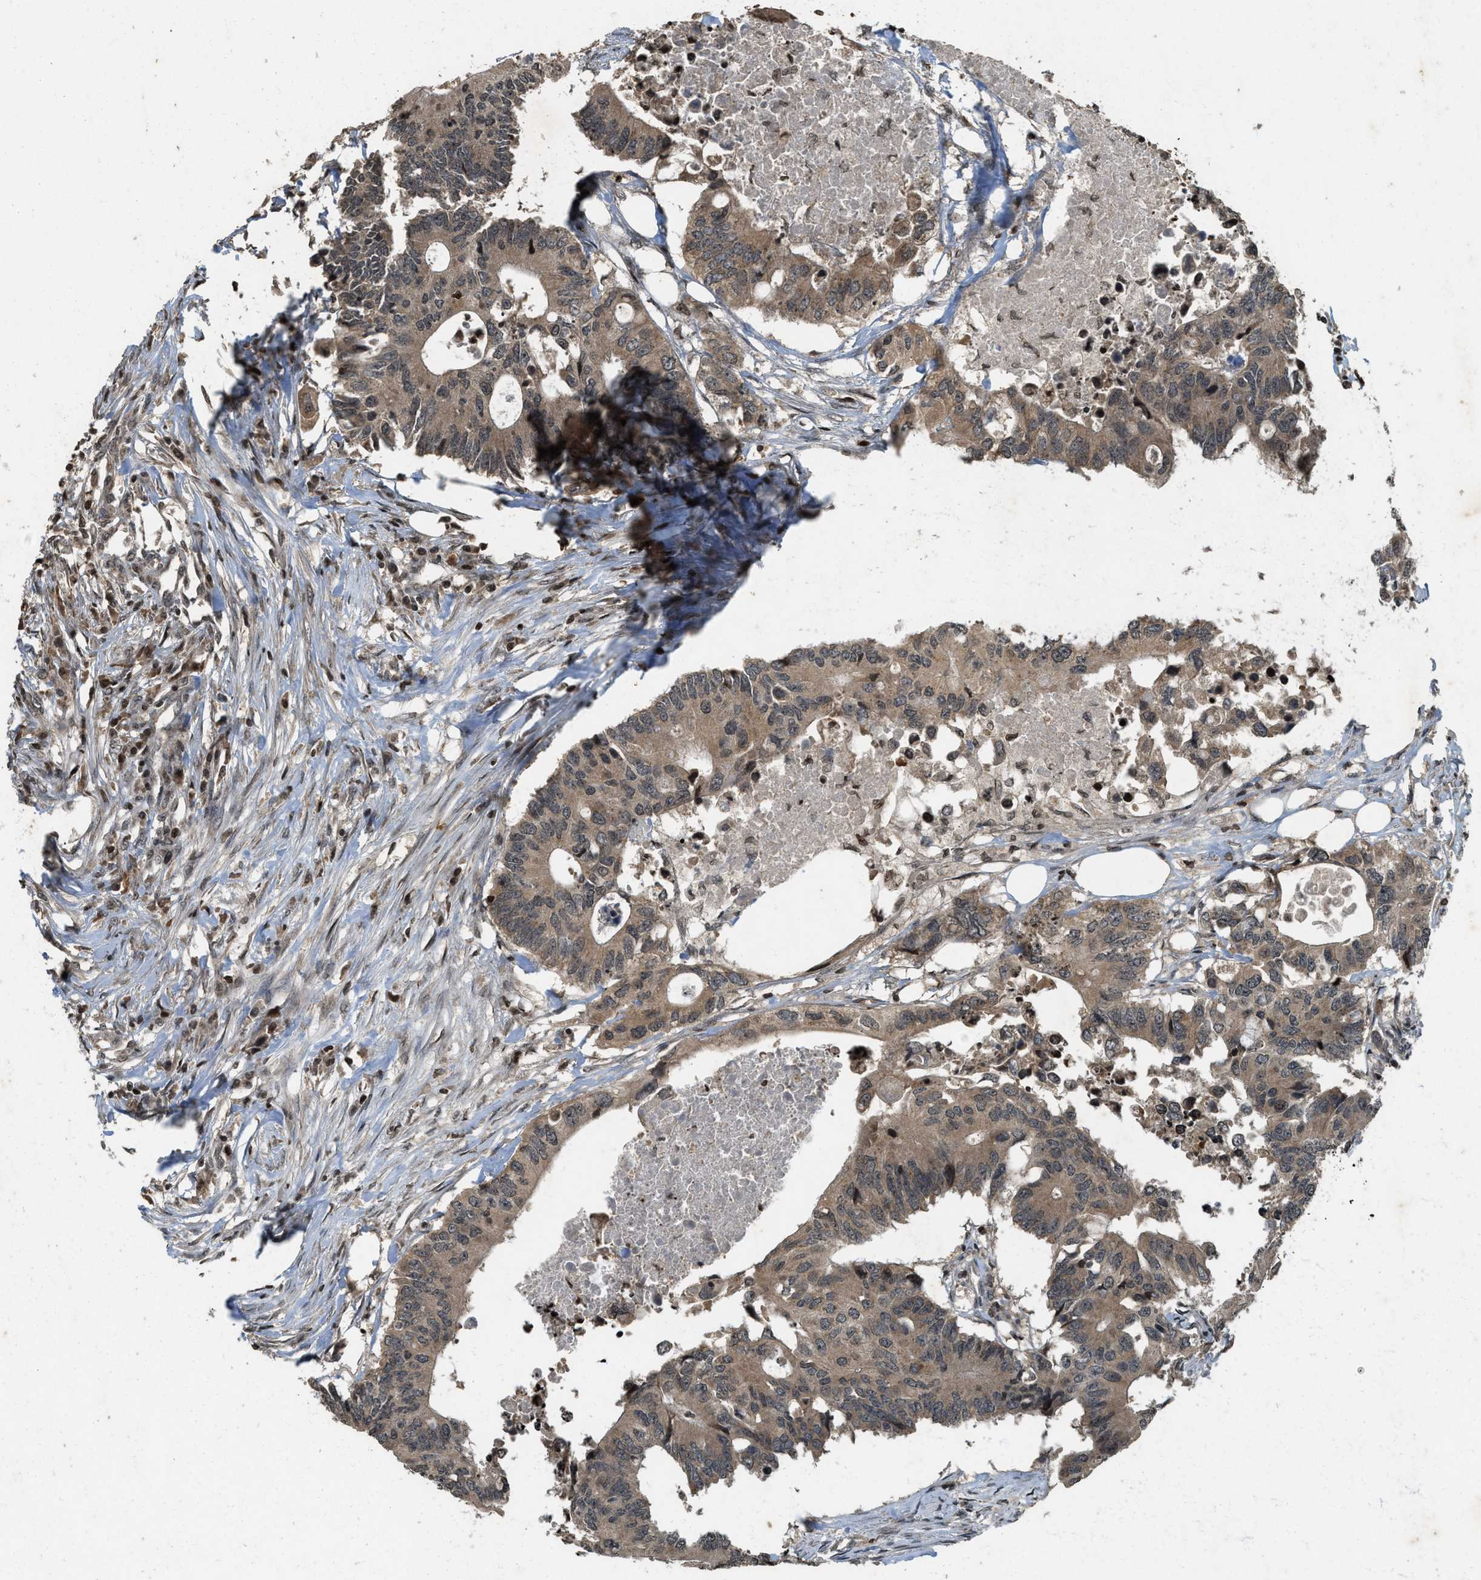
{"staining": {"intensity": "moderate", "quantity": ">75%", "location": "cytoplasmic/membranous,nuclear"}, "tissue": "colorectal cancer", "cell_type": "Tumor cells", "image_type": "cancer", "snomed": [{"axis": "morphology", "description": "Adenocarcinoma, NOS"}, {"axis": "topography", "description": "Colon"}], "caption": "A photomicrograph of adenocarcinoma (colorectal) stained for a protein reveals moderate cytoplasmic/membranous and nuclear brown staining in tumor cells. (DAB (3,3'-diaminobenzidine) IHC with brightfield microscopy, high magnification).", "gene": "SIAH1", "patient": {"sex": "male", "age": 71}}